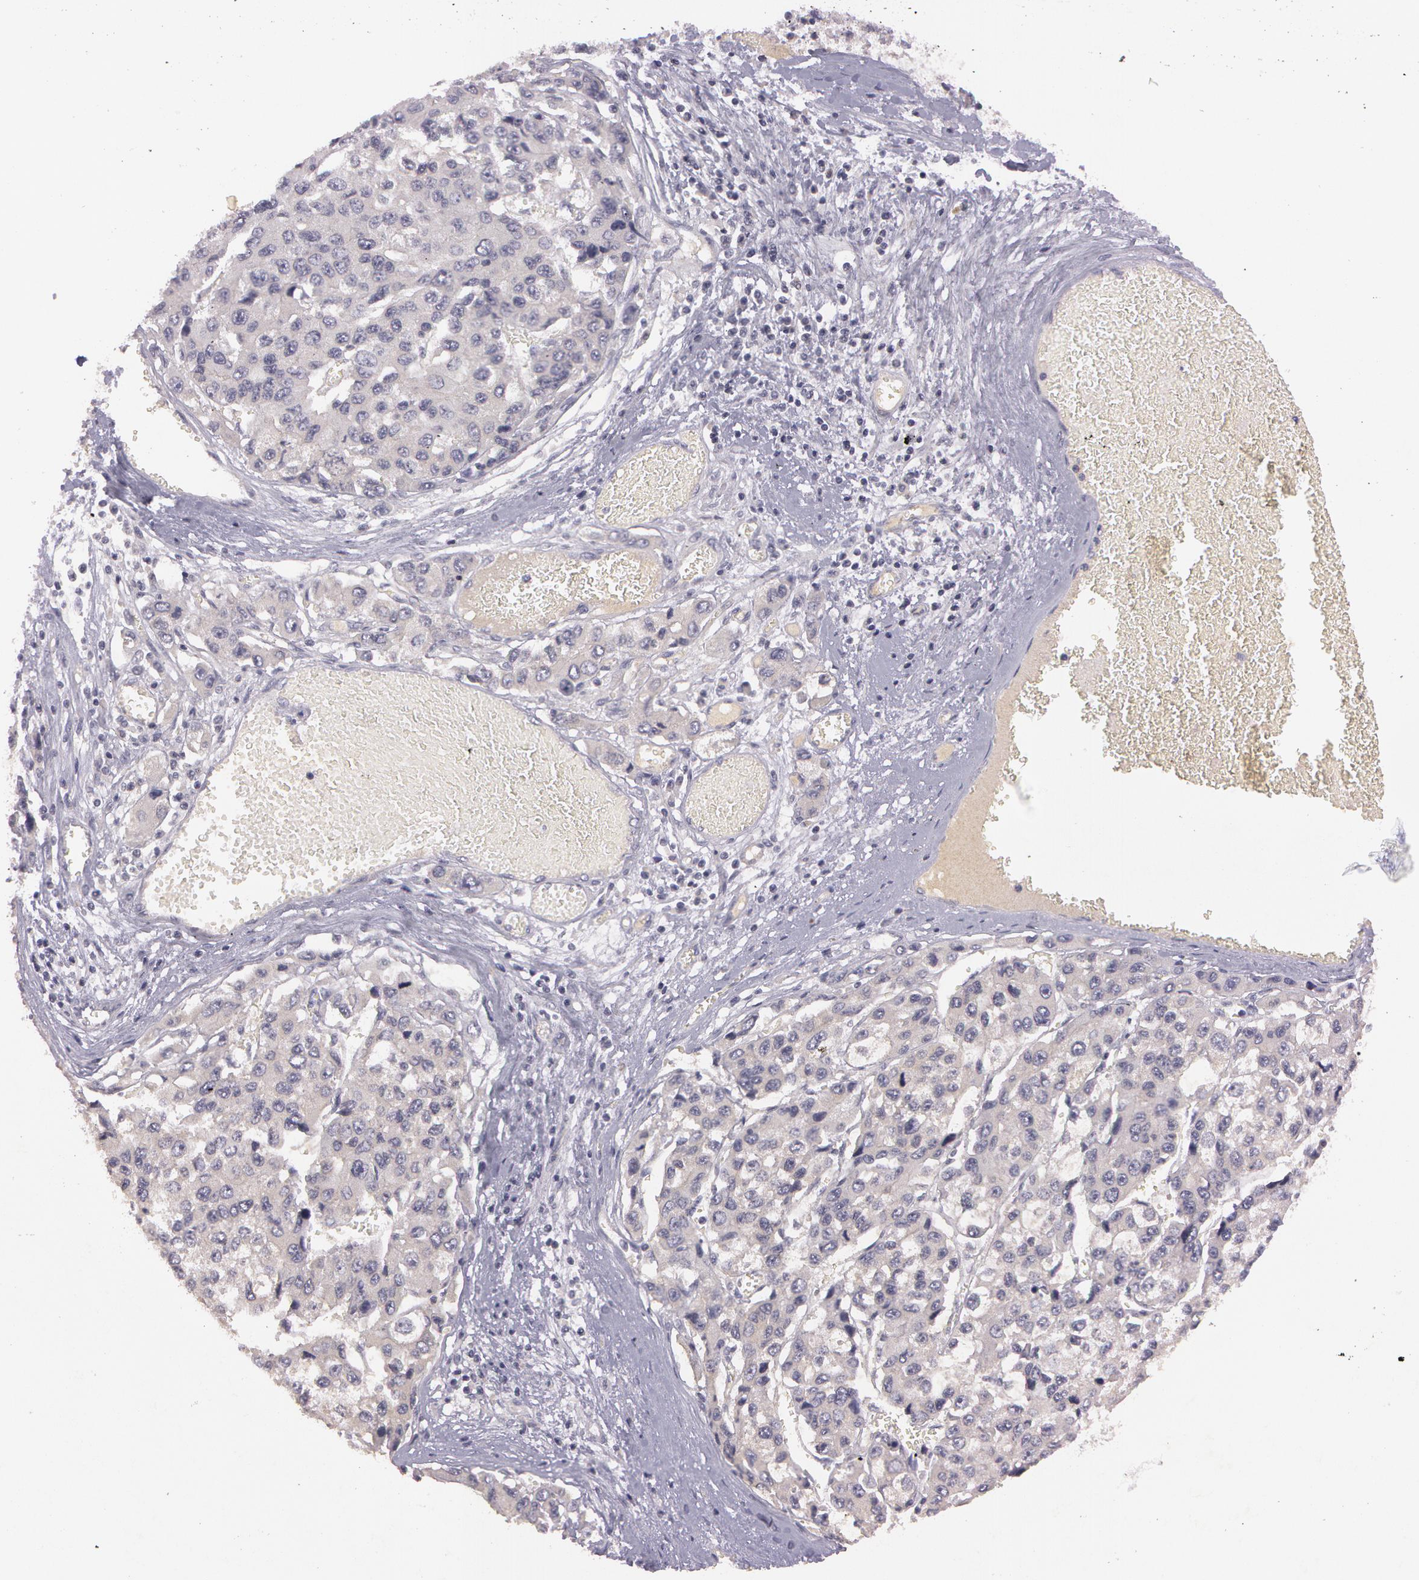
{"staining": {"intensity": "weak", "quantity": "25%-75%", "location": "cytoplasmic/membranous"}, "tissue": "liver cancer", "cell_type": "Tumor cells", "image_type": "cancer", "snomed": [{"axis": "morphology", "description": "Carcinoma, Hepatocellular, NOS"}, {"axis": "topography", "description": "Liver"}], "caption": "A brown stain shows weak cytoplasmic/membranous expression of a protein in human liver cancer tumor cells.", "gene": "MXRA5", "patient": {"sex": "female", "age": 66}}